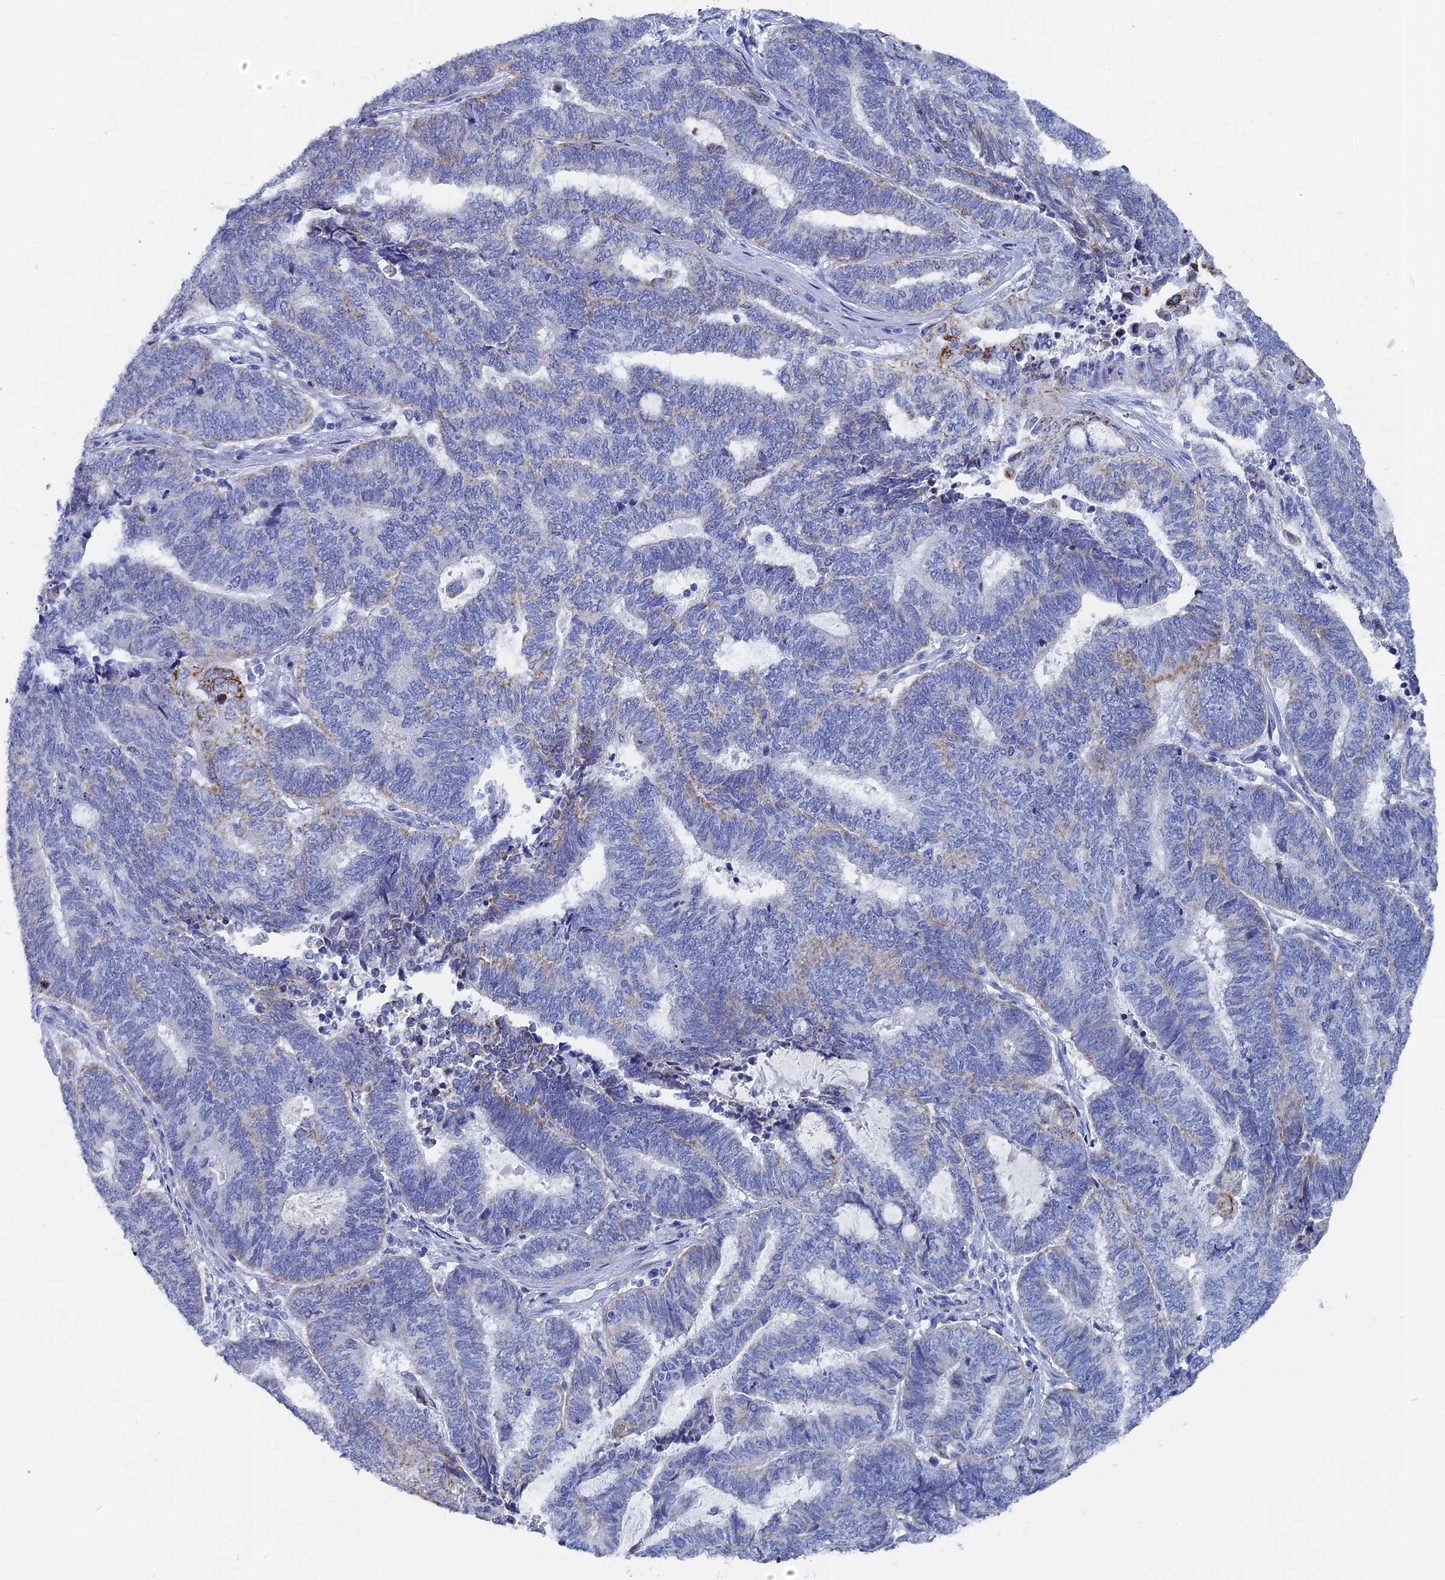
{"staining": {"intensity": "moderate", "quantity": "<25%", "location": "cytoplasmic/membranous"}, "tissue": "endometrial cancer", "cell_type": "Tumor cells", "image_type": "cancer", "snomed": [{"axis": "morphology", "description": "Adenocarcinoma, NOS"}, {"axis": "topography", "description": "Uterus"}, {"axis": "topography", "description": "Endometrium"}], "caption": "Human endometrial cancer stained for a protein (brown) shows moderate cytoplasmic/membranous positive staining in approximately <25% of tumor cells.", "gene": "HIGD1A", "patient": {"sex": "female", "age": 70}}